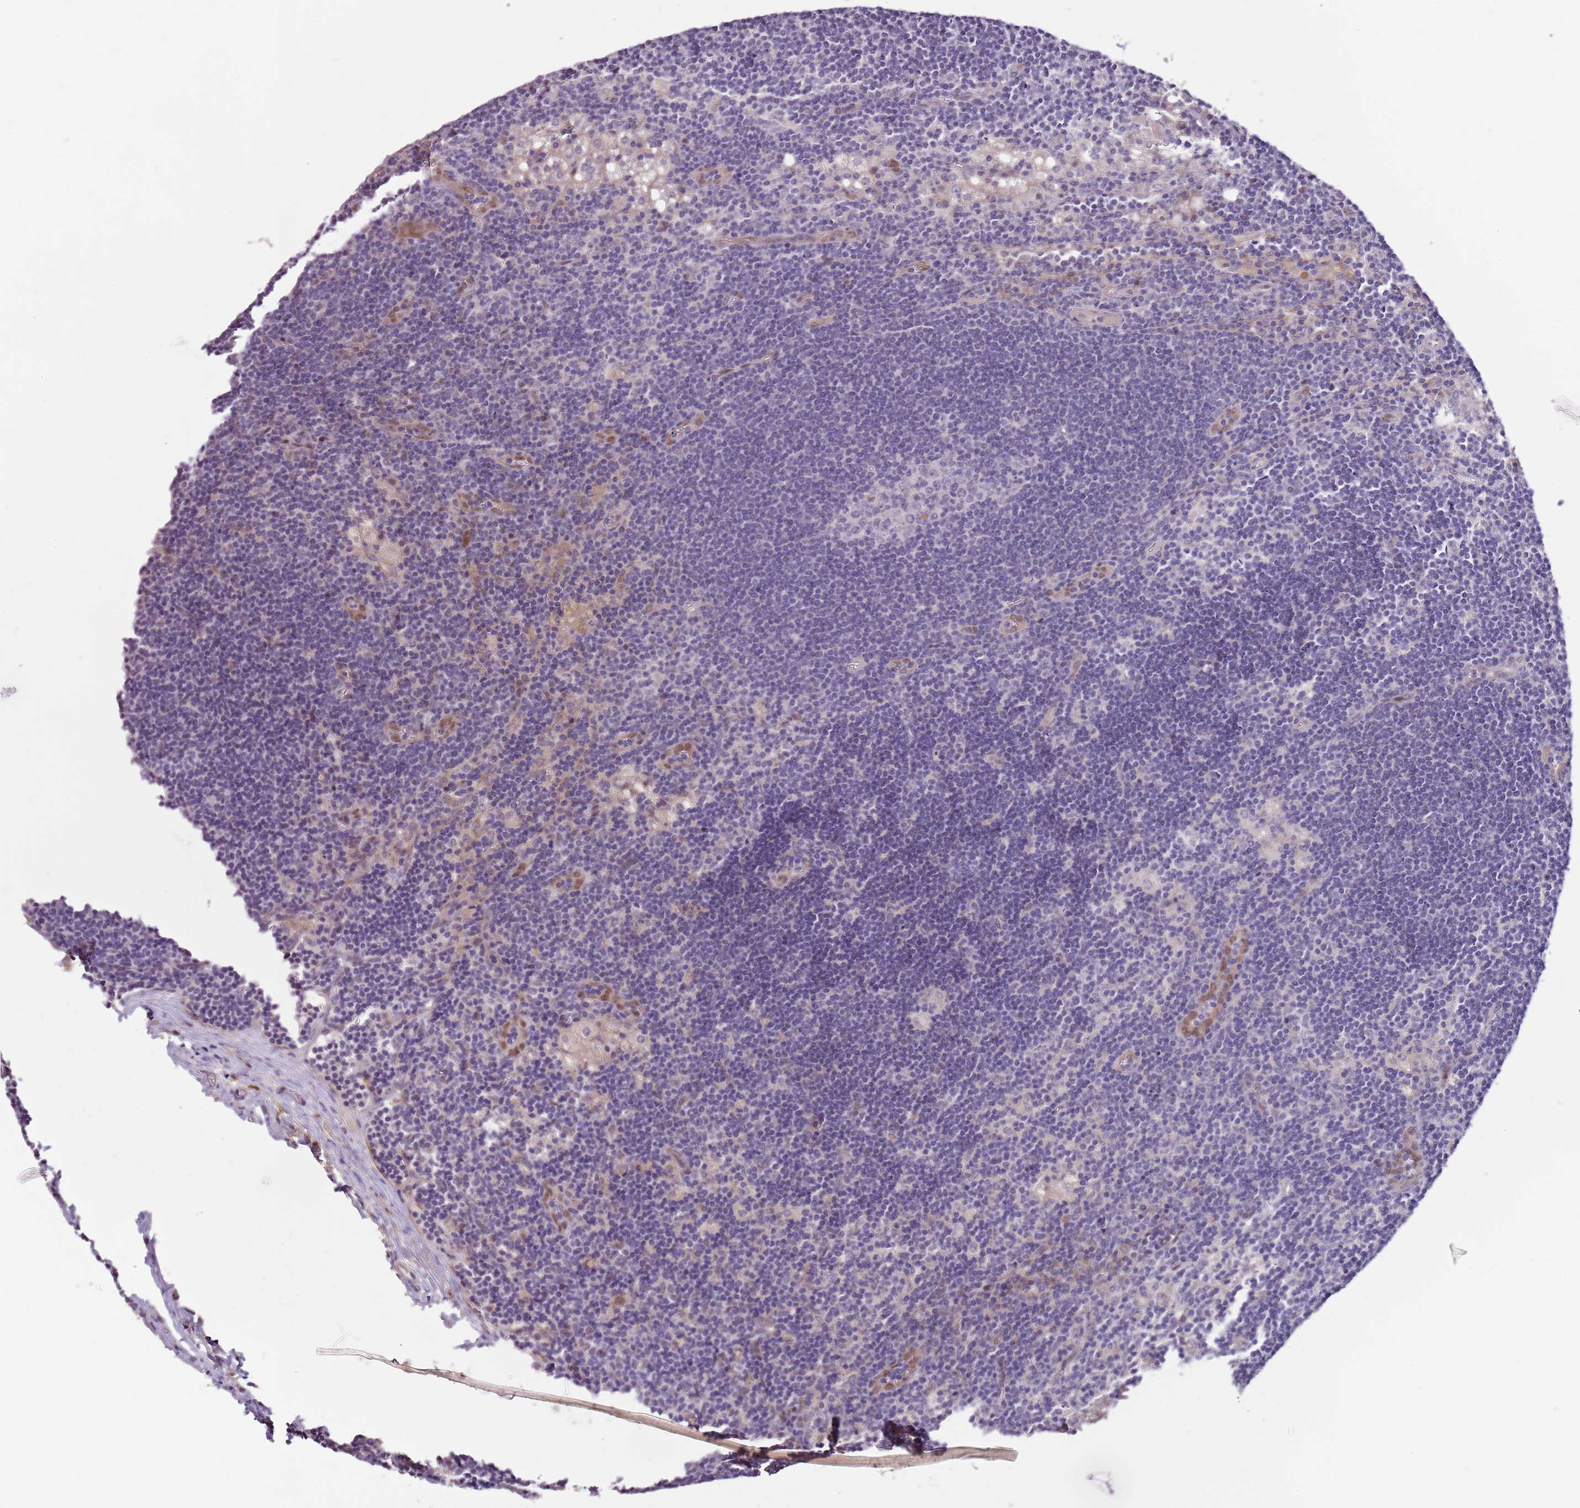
{"staining": {"intensity": "moderate", "quantity": "<25%", "location": "cytoplasmic/membranous"}, "tissue": "lymph node", "cell_type": "Germinal center cells", "image_type": "normal", "snomed": [{"axis": "morphology", "description": "Normal tissue, NOS"}, {"axis": "topography", "description": "Lymph node"}], "caption": "IHC of normal lymph node reveals low levels of moderate cytoplasmic/membranous positivity in approximately <25% of germinal center cells. Immunohistochemistry stains the protein in brown and the nuclei are stained blue.", "gene": "NKX2", "patient": {"sex": "male", "age": 24}}